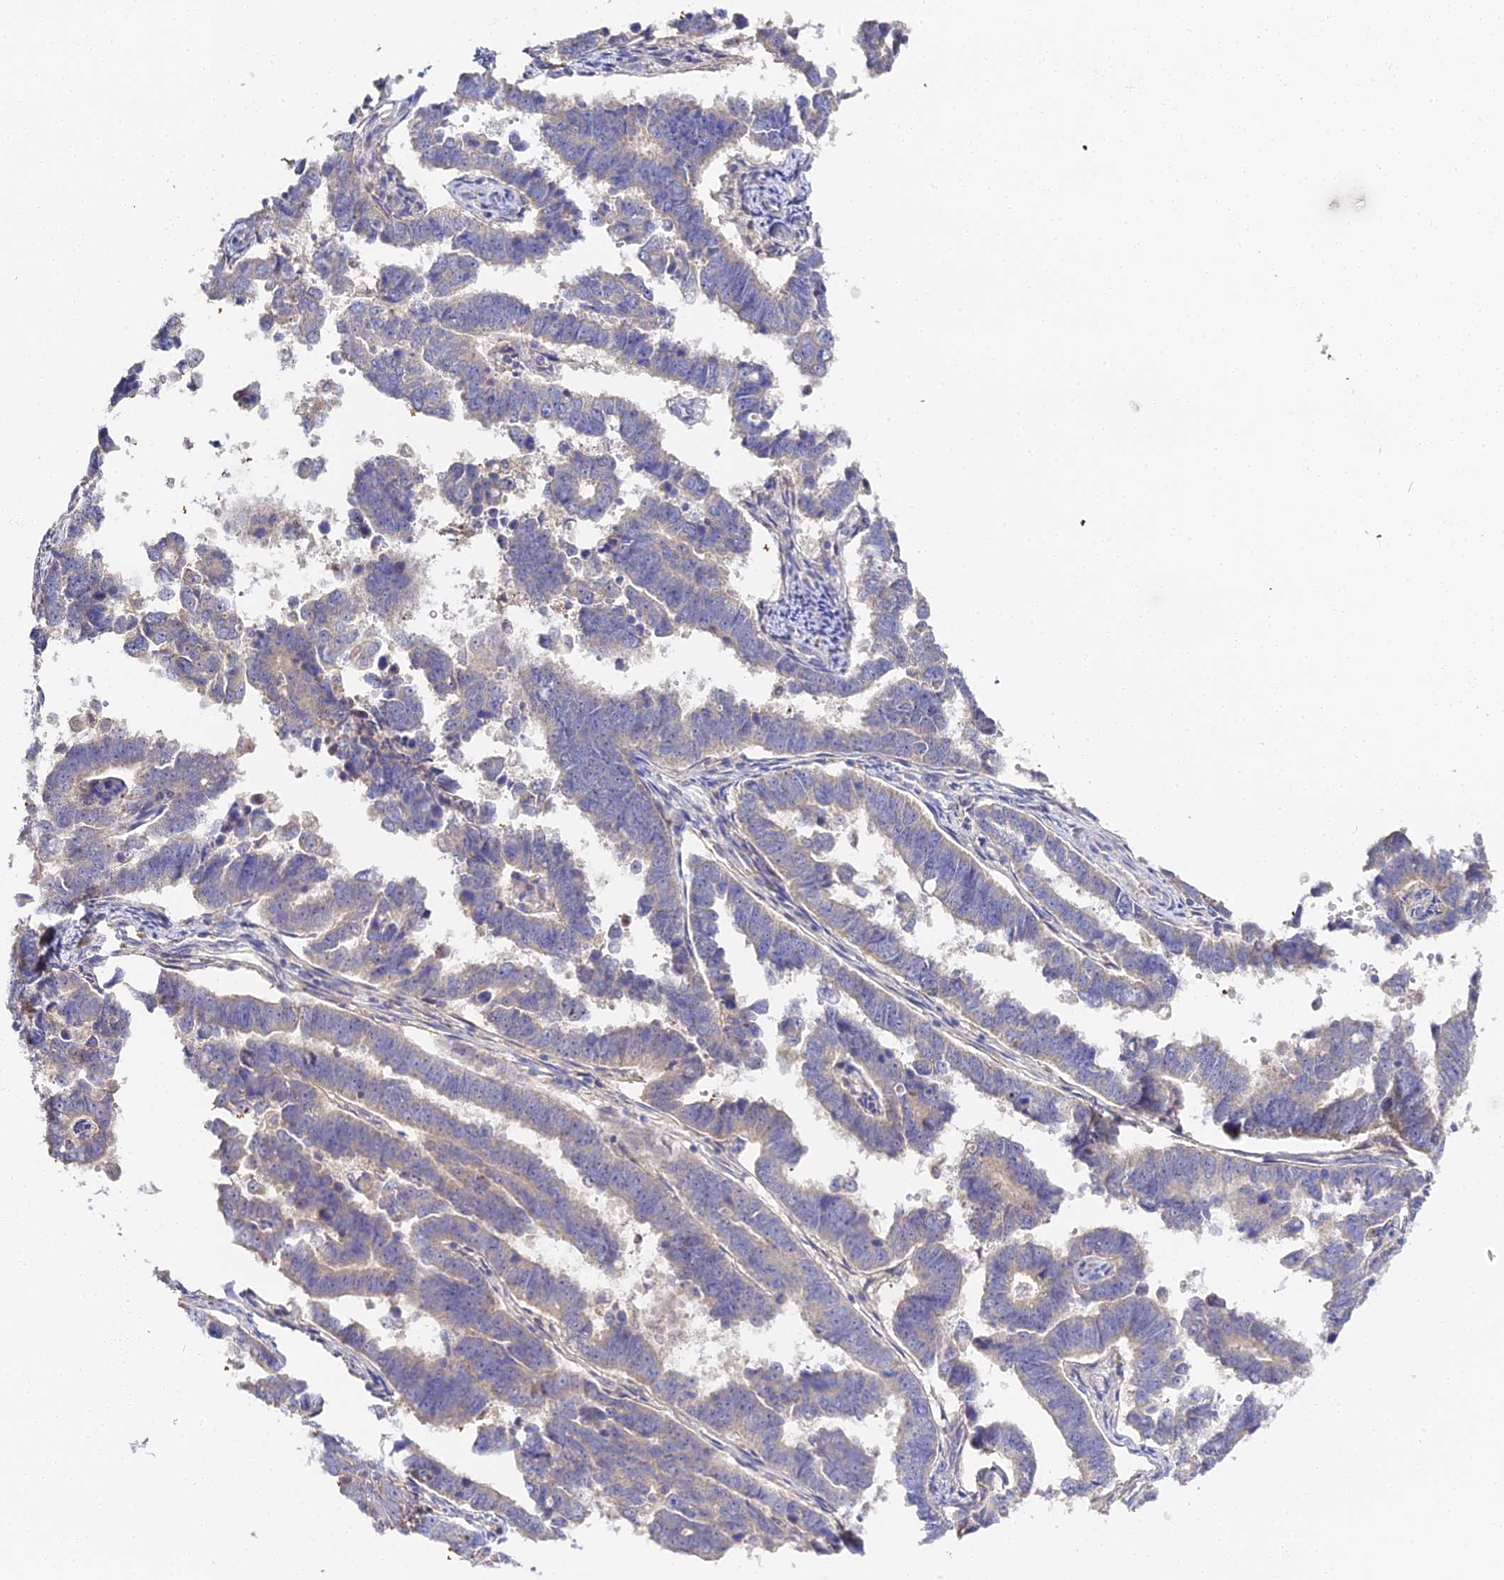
{"staining": {"intensity": "weak", "quantity": "25%-75%", "location": "cytoplasmic/membranous"}, "tissue": "endometrial cancer", "cell_type": "Tumor cells", "image_type": "cancer", "snomed": [{"axis": "morphology", "description": "Adenocarcinoma, NOS"}, {"axis": "topography", "description": "Endometrium"}], "caption": "Human endometrial cancer (adenocarcinoma) stained for a protein (brown) exhibits weak cytoplasmic/membranous positive positivity in approximately 25%-75% of tumor cells.", "gene": "SCX", "patient": {"sex": "female", "age": 75}}